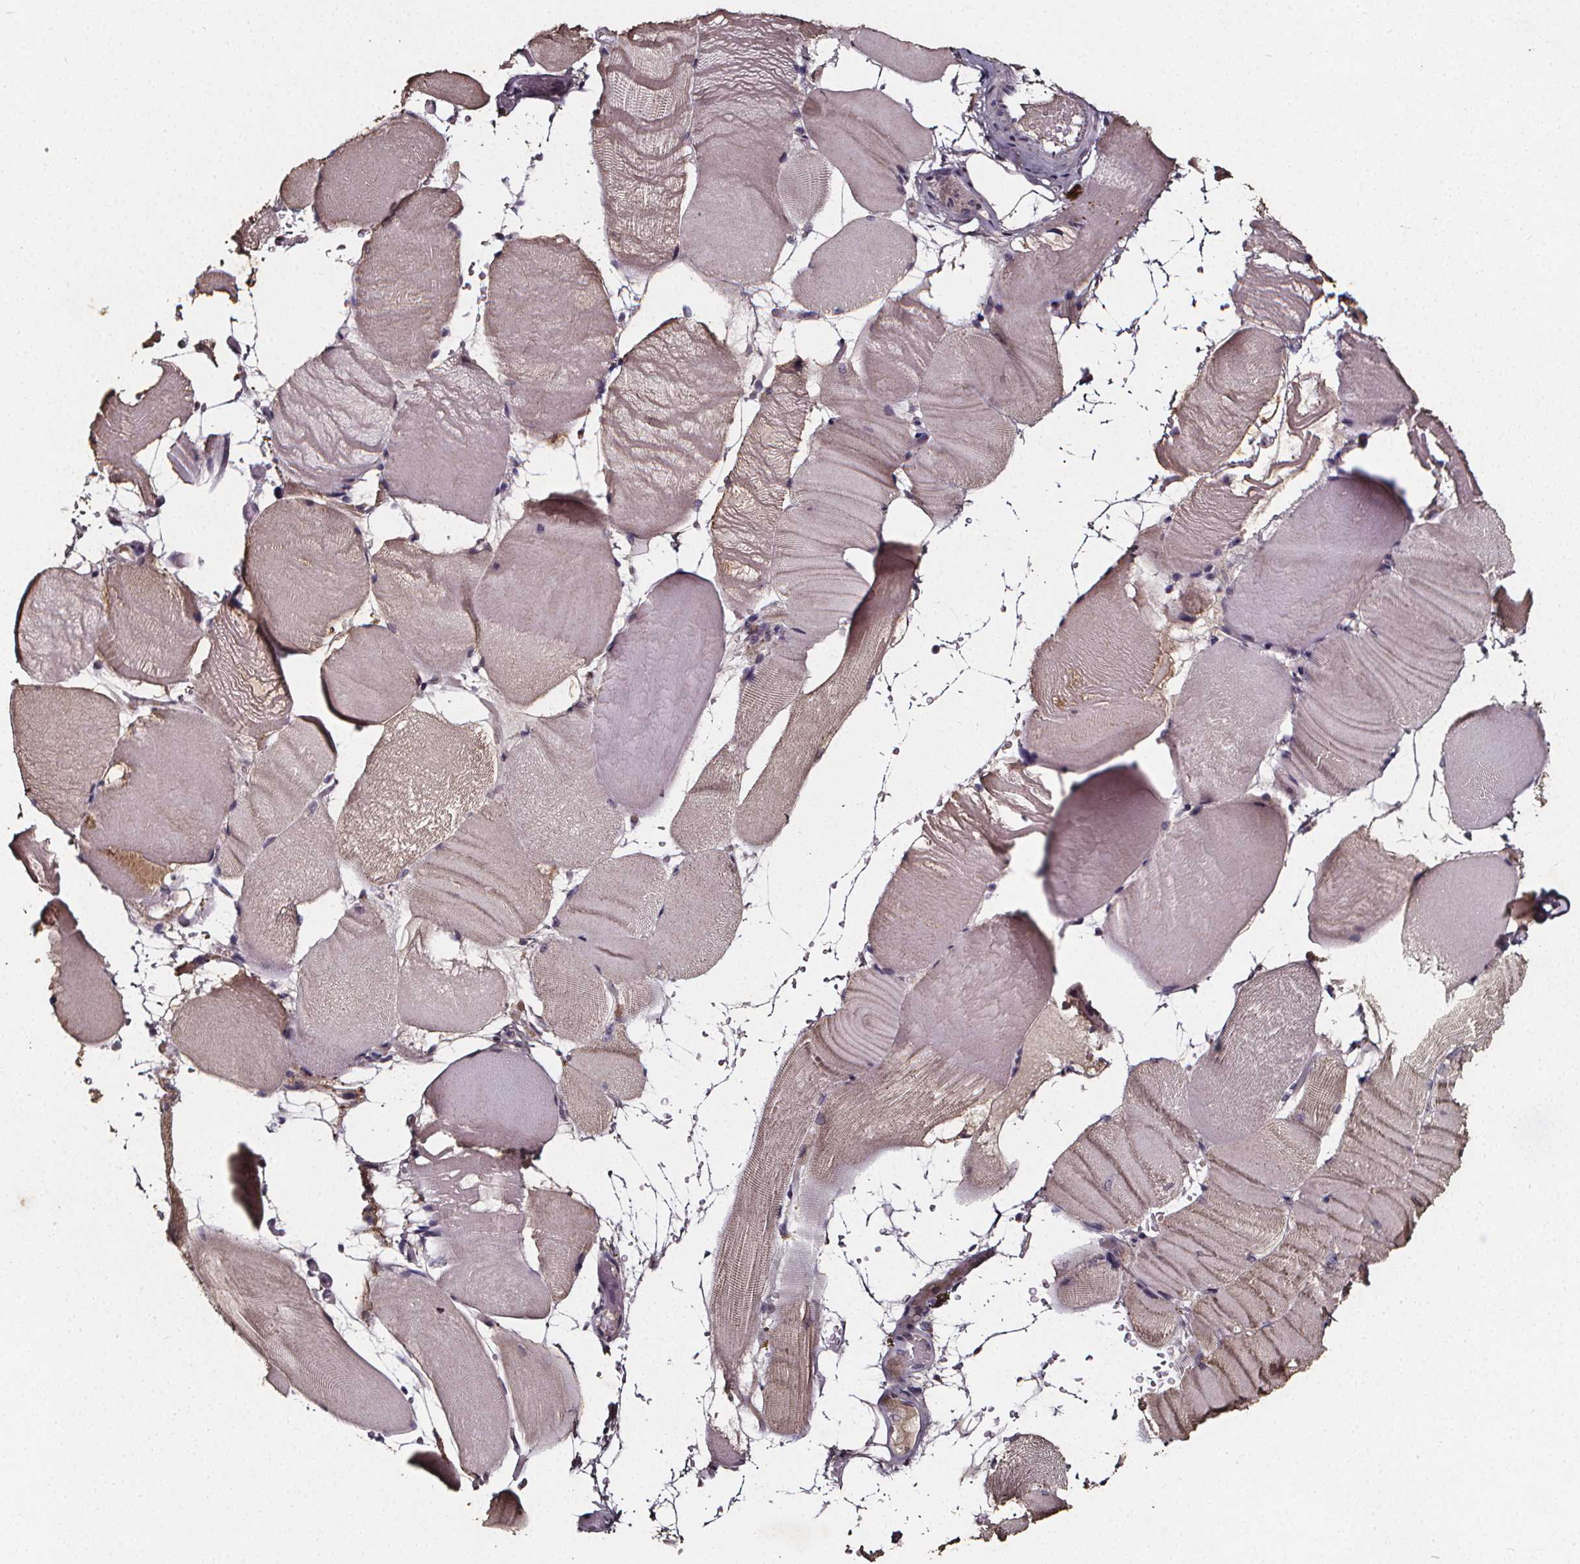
{"staining": {"intensity": "weak", "quantity": "<25%", "location": "cytoplasmic/membranous"}, "tissue": "skeletal muscle", "cell_type": "Myocytes", "image_type": "normal", "snomed": [{"axis": "morphology", "description": "Normal tissue, NOS"}, {"axis": "topography", "description": "Skeletal muscle"}], "caption": "Micrograph shows no protein staining in myocytes of normal skeletal muscle.", "gene": "SPAG8", "patient": {"sex": "female", "age": 37}}